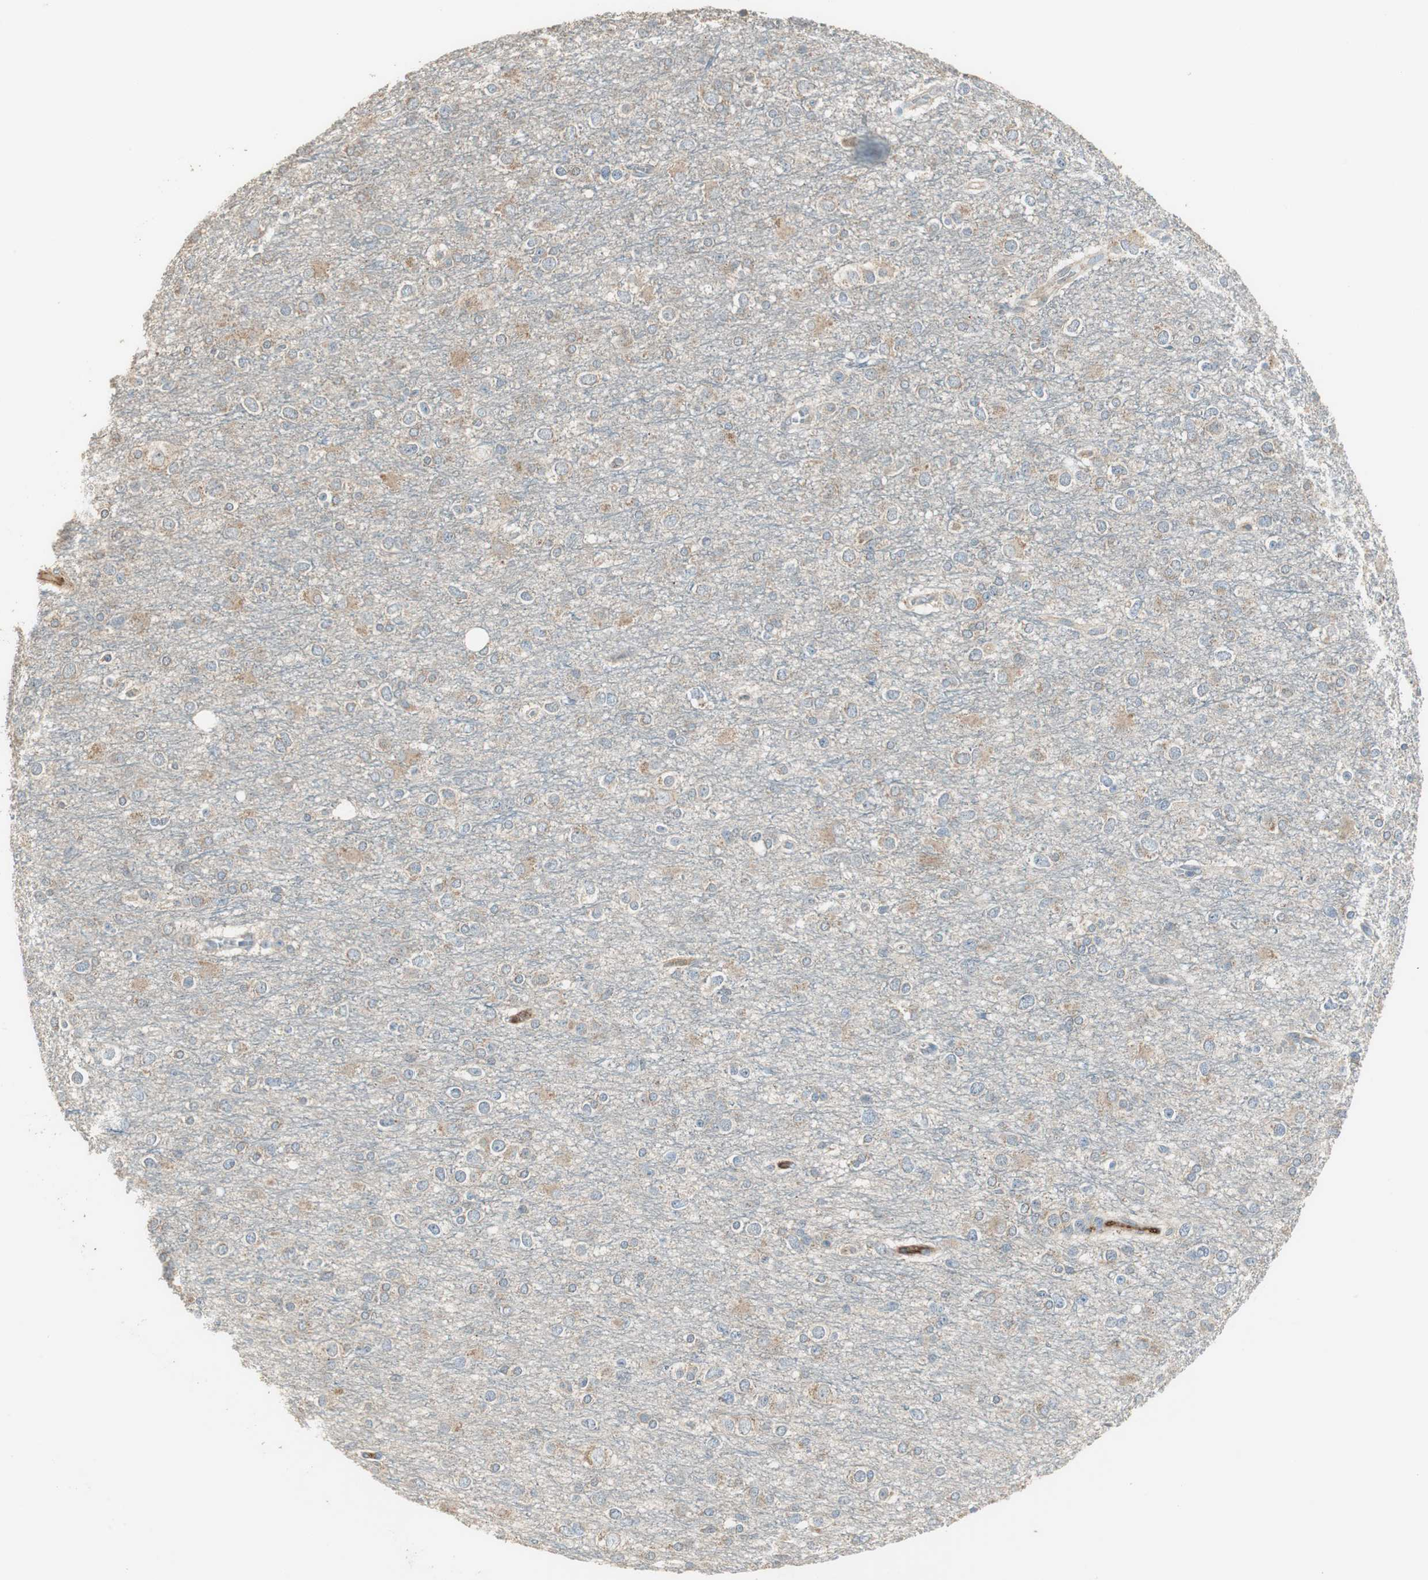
{"staining": {"intensity": "weak", "quantity": ">75%", "location": "cytoplasmic/membranous"}, "tissue": "glioma", "cell_type": "Tumor cells", "image_type": "cancer", "snomed": [{"axis": "morphology", "description": "Glioma, malignant, Low grade"}, {"axis": "topography", "description": "Brain"}], "caption": "A histopathology image showing weak cytoplasmic/membranous positivity in about >75% of tumor cells in malignant low-grade glioma, as visualized by brown immunohistochemical staining.", "gene": "MSTO1", "patient": {"sex": "male", "age": 42}}